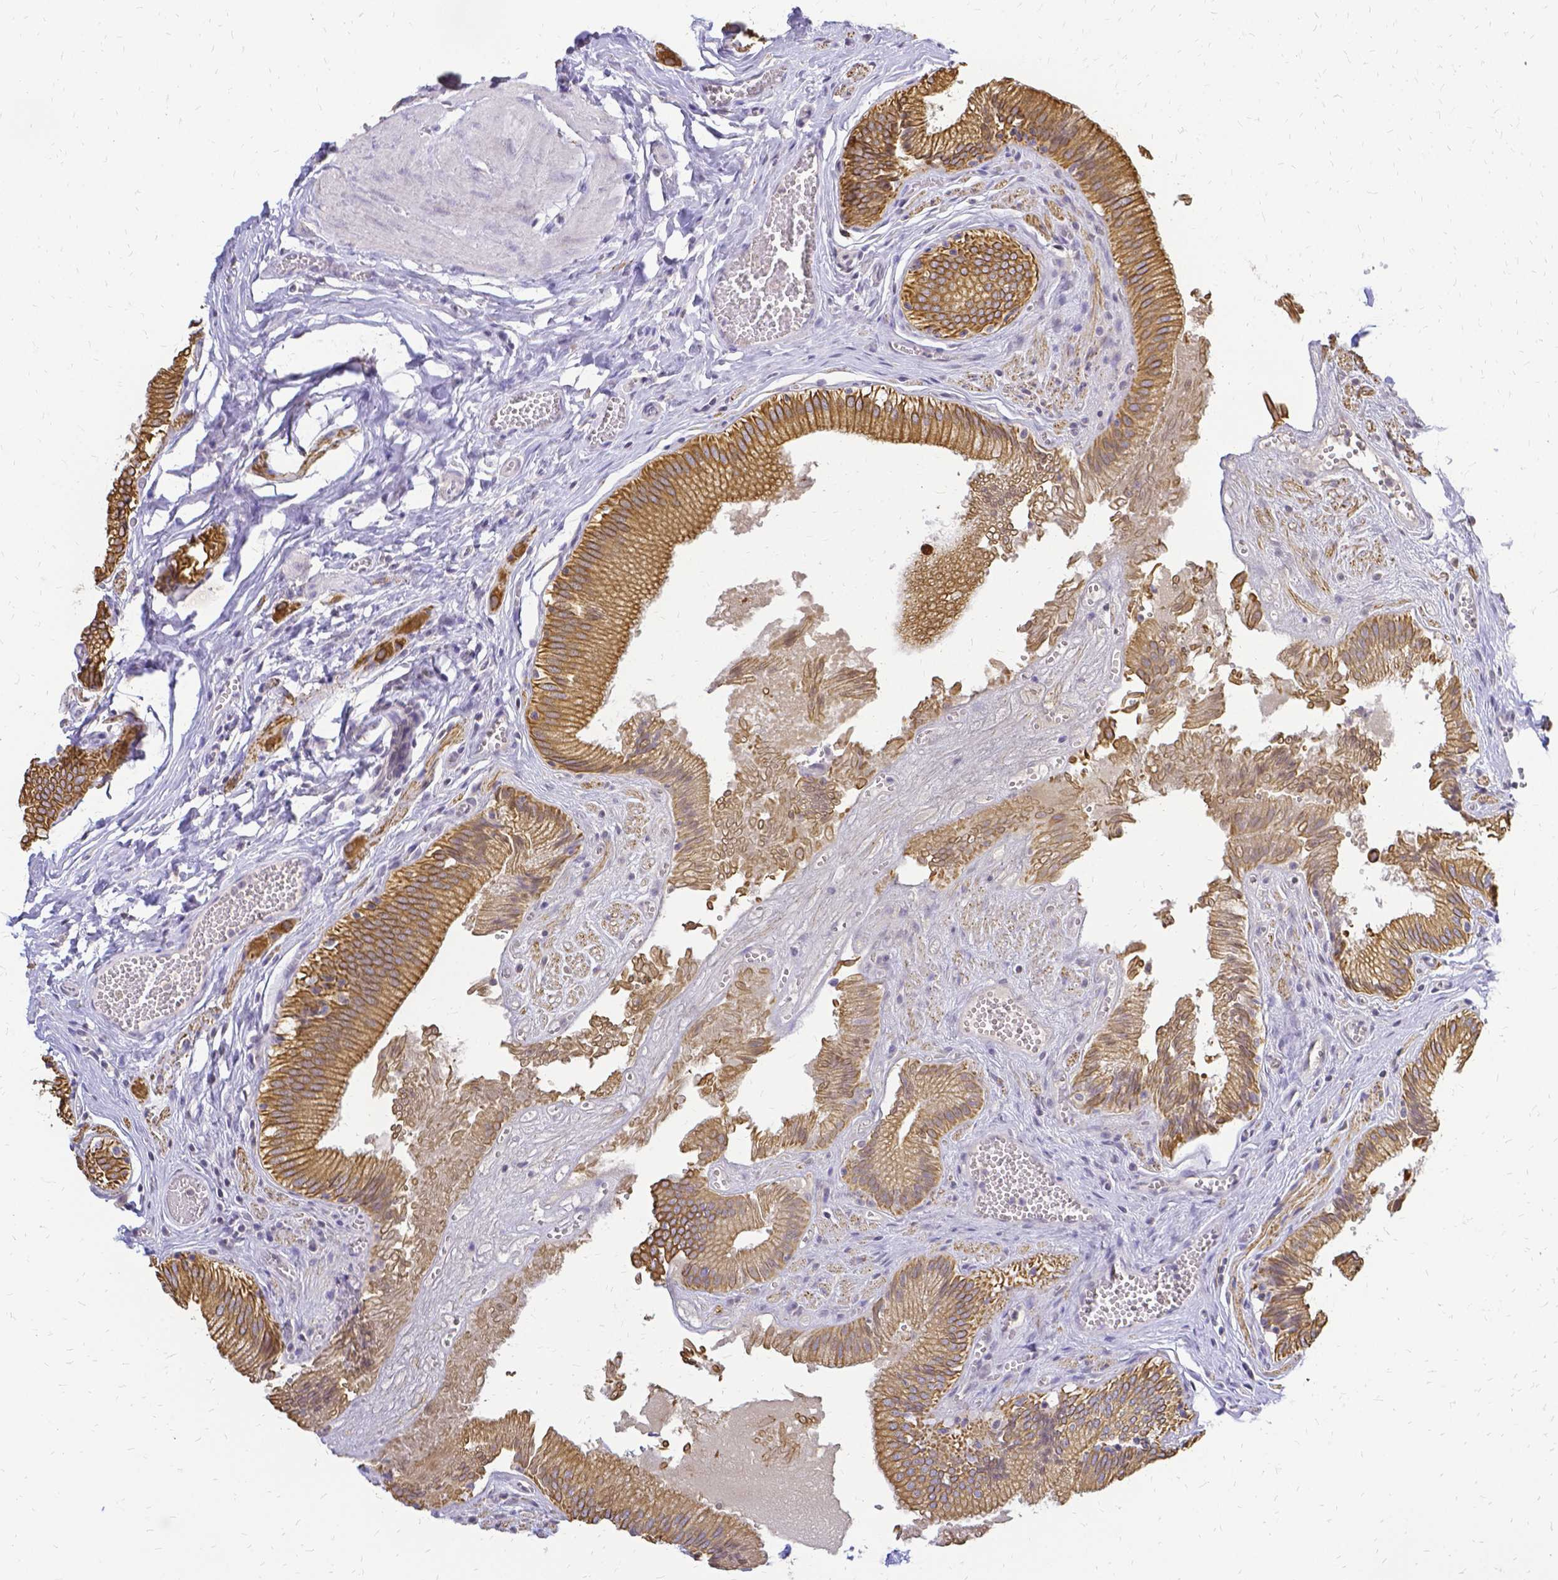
{"staining": {"intensity": "moderate", "quantity": ">75%", "location": "cytoplasmic/membranous"}, "tissue": "gallbladder", "cell_type": "Glandular cells", "image_type": "normal", "snomed": [{"axis": "morphology", "description": "Normal tissue, NOS"}, {"axis": "topography", "description": "Gallbladder"}, {"axis": "topography", "description": "Peripheral nerve tissue"}], "caption": "Immunohistochemistry micrograph of benign gallbladder: gallbladder stained using immunohistochemistry (IHC) exhibits medium levels of moderate protein expression localized specifically in the cytoplasmic/membranous of glandular cells, appearing as a cytoplasmic/membranous brown color.", "gene": "CIB1", "patient": {"sex": "male", "age": 17}}